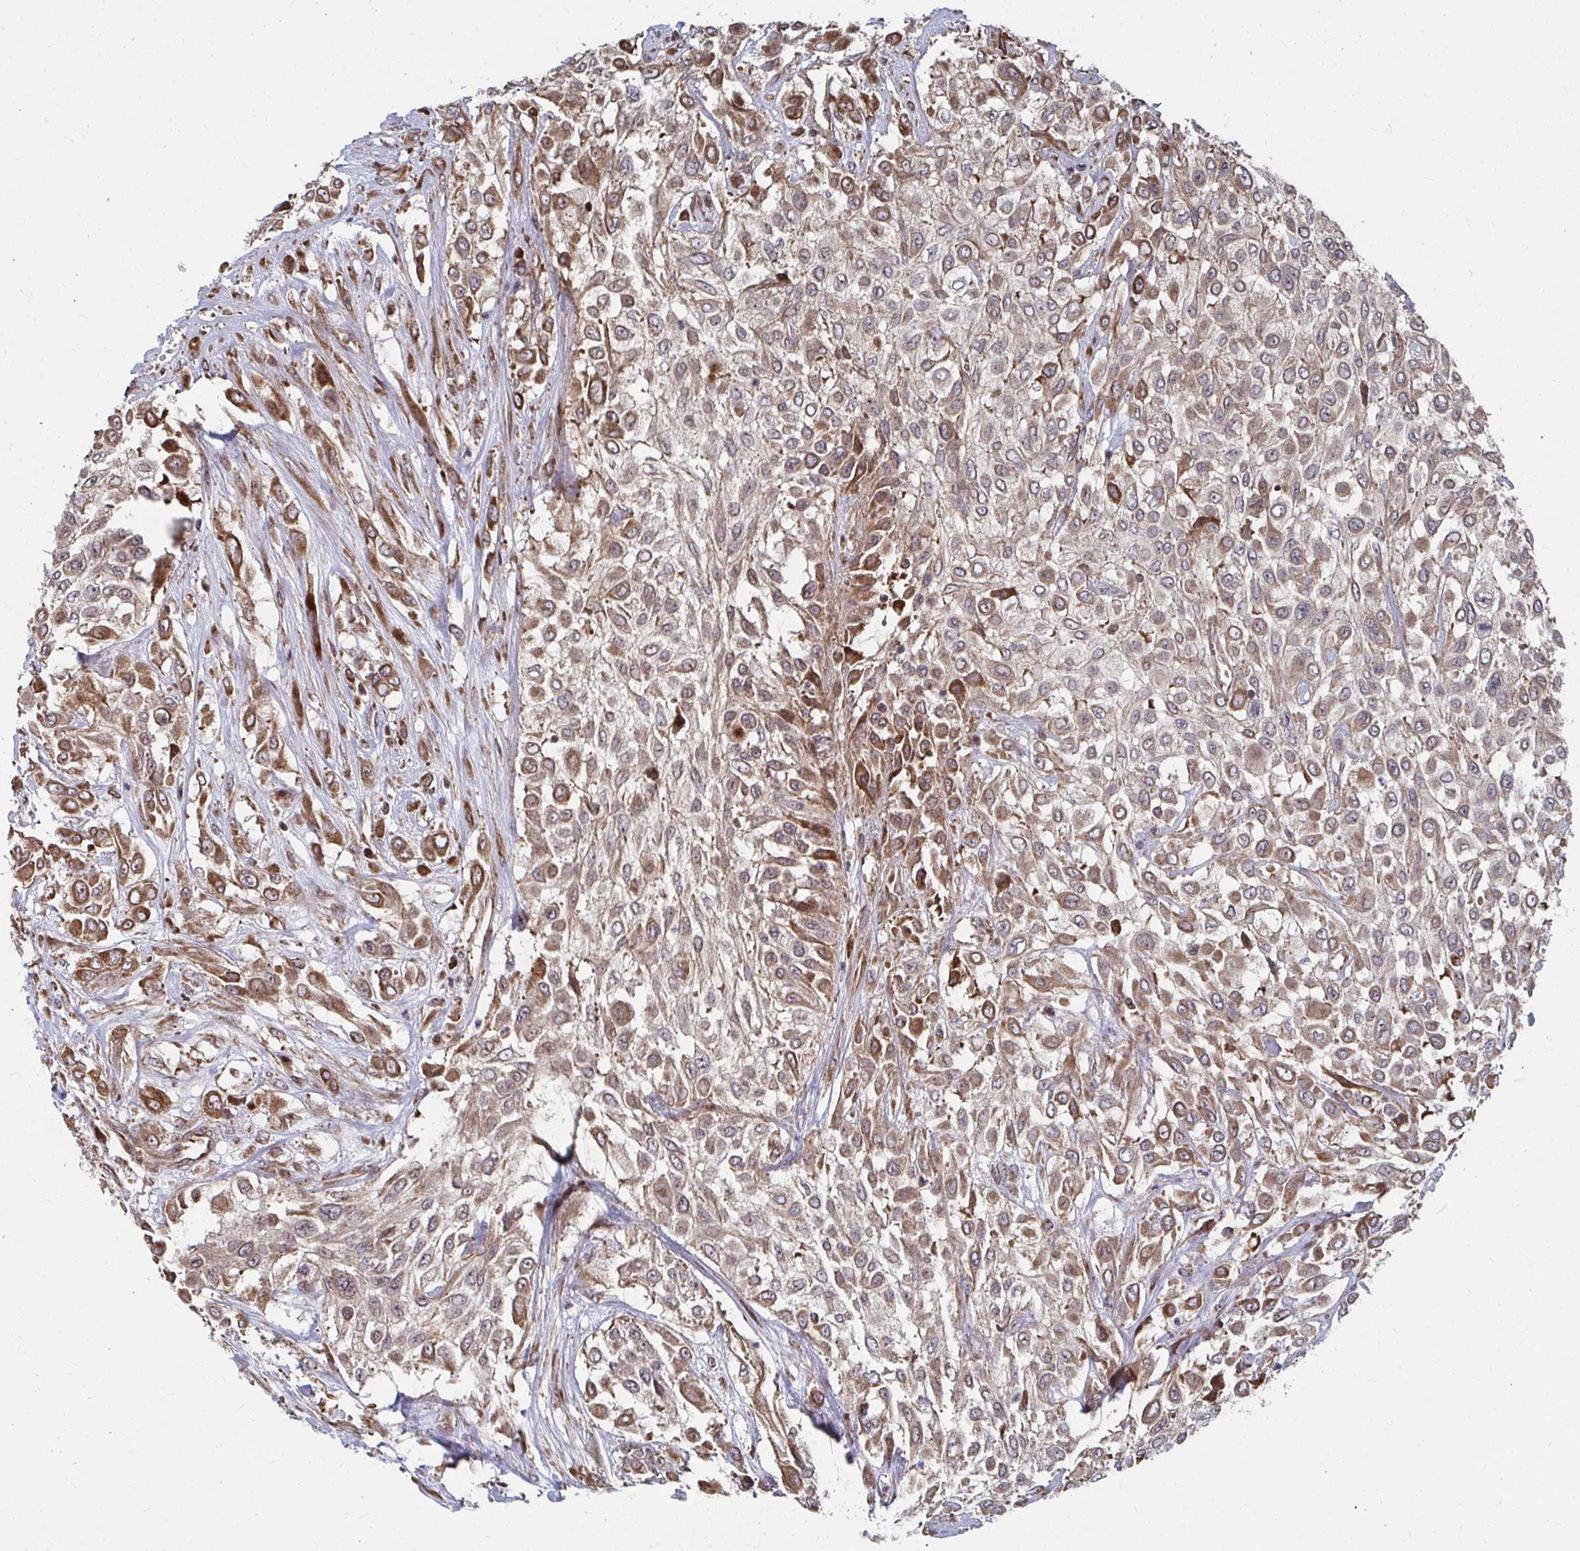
{"staining": {"intensity": "moderate", "quantity": ">75%", "location": "cytoplasmic/membranous"}, "tissue": "urothelial cancer", "cell_type": "Tumor cells", "image_type": "cancer", "snomed": [{"axis": "morphology", "description": "Urothelial carcinoma, High grade"}, {"axis": "topography", "description": "Urinary bladder"}], "caption": "Immunohistochemical staining of urothelial cancer shows moderate cytoplasmic/membranous protein expression in approximately >75% of tumor cells.", "gene": "FAM89A", "patient": {"sex": "male", "age": 57}}